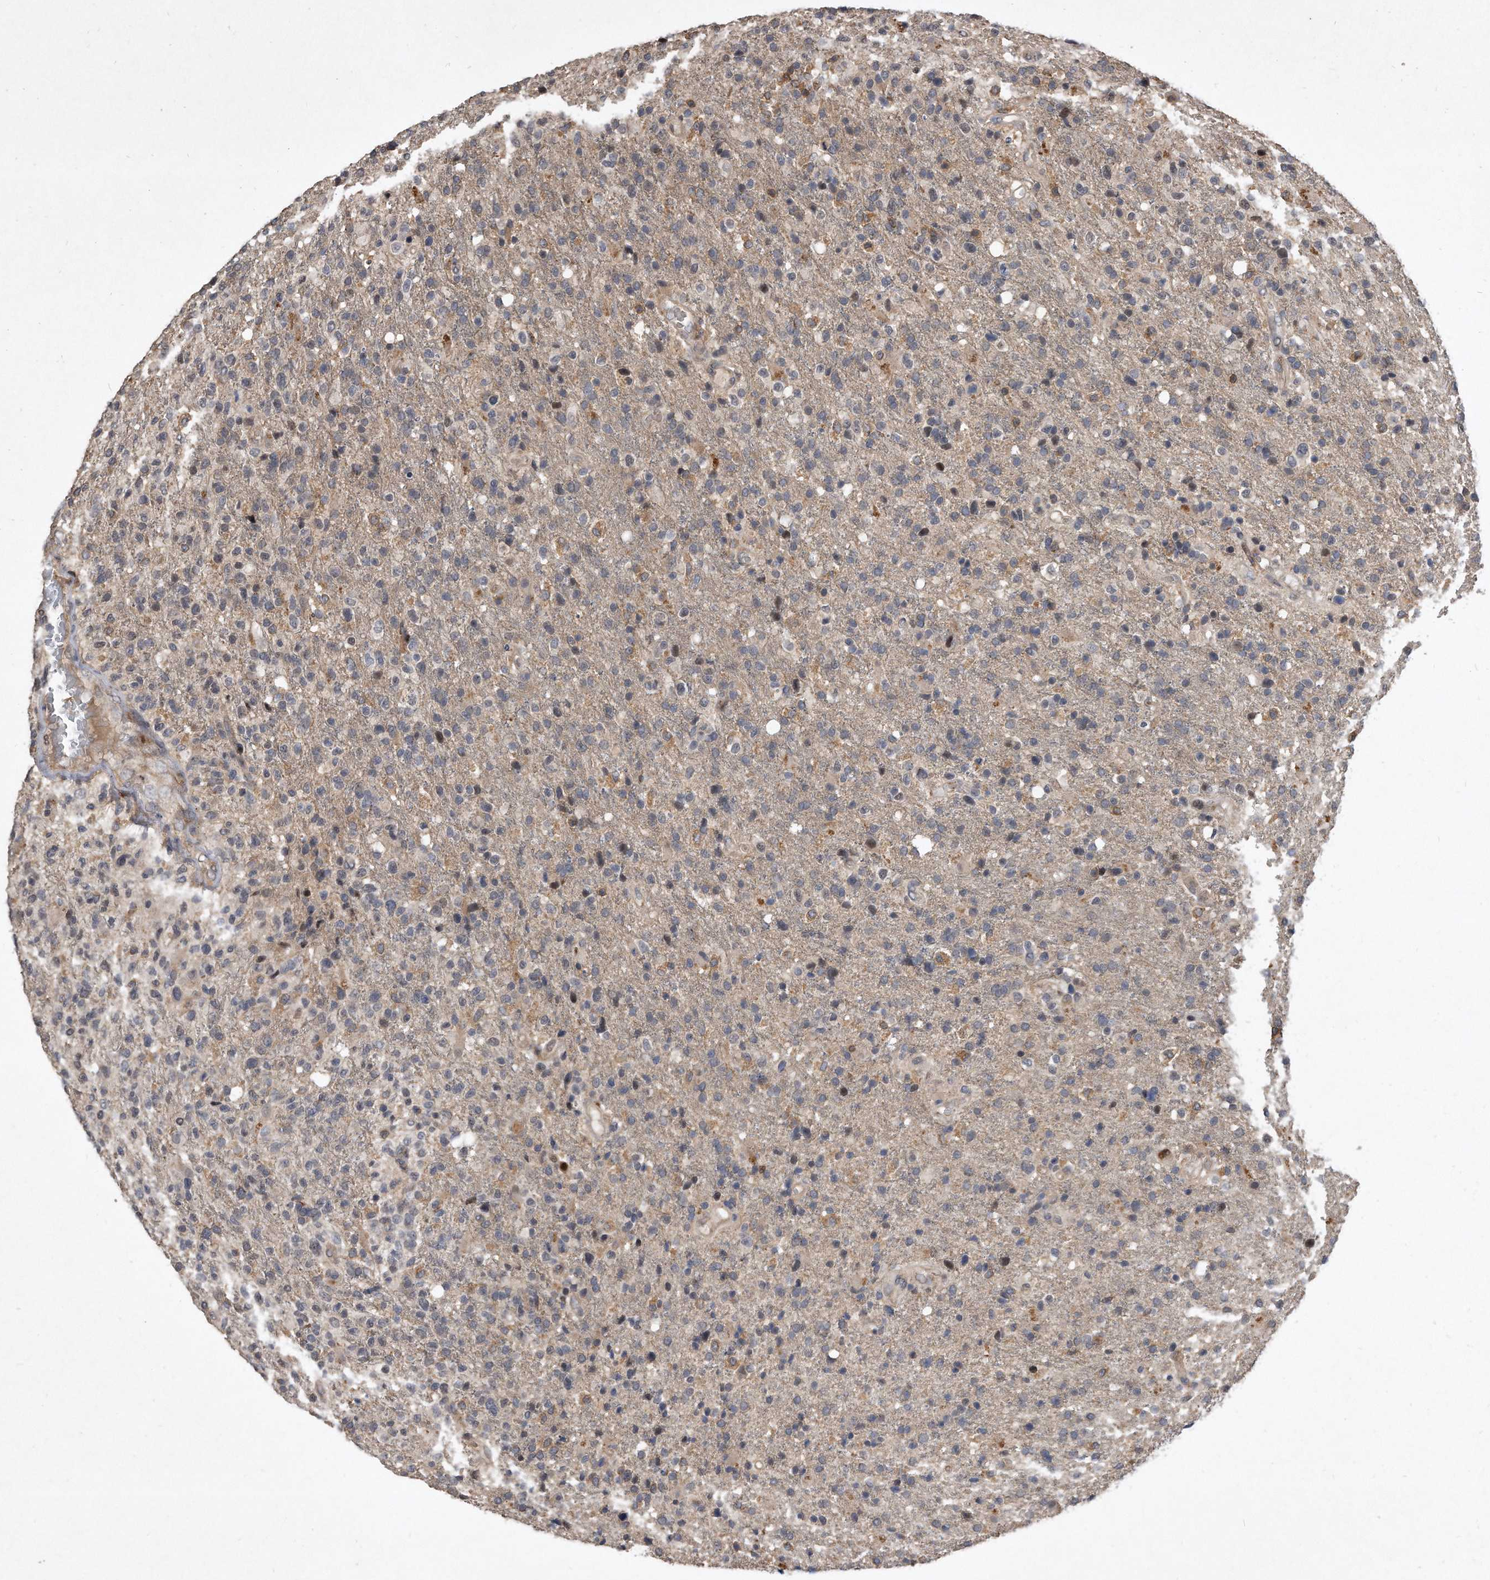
{"staining": {"intensity": "negative", "quantity": "none", "location": "none"}, "tissue": "glioma", "cell_type": "Tumor cells", "image_type": "cancer", "snomed": [{"axis": "morphology", "description": "Glioma, malignant, High grade"}, {"axis": "topography", "description": "Brain"}], "caption": "This is an immunohistochemistry (IHC) histopathology image of malignant high-grade glioma. There is no expression in tumor cells.", "gene": "PGBD2", "patient": {"sex": "male", "age": 72}}